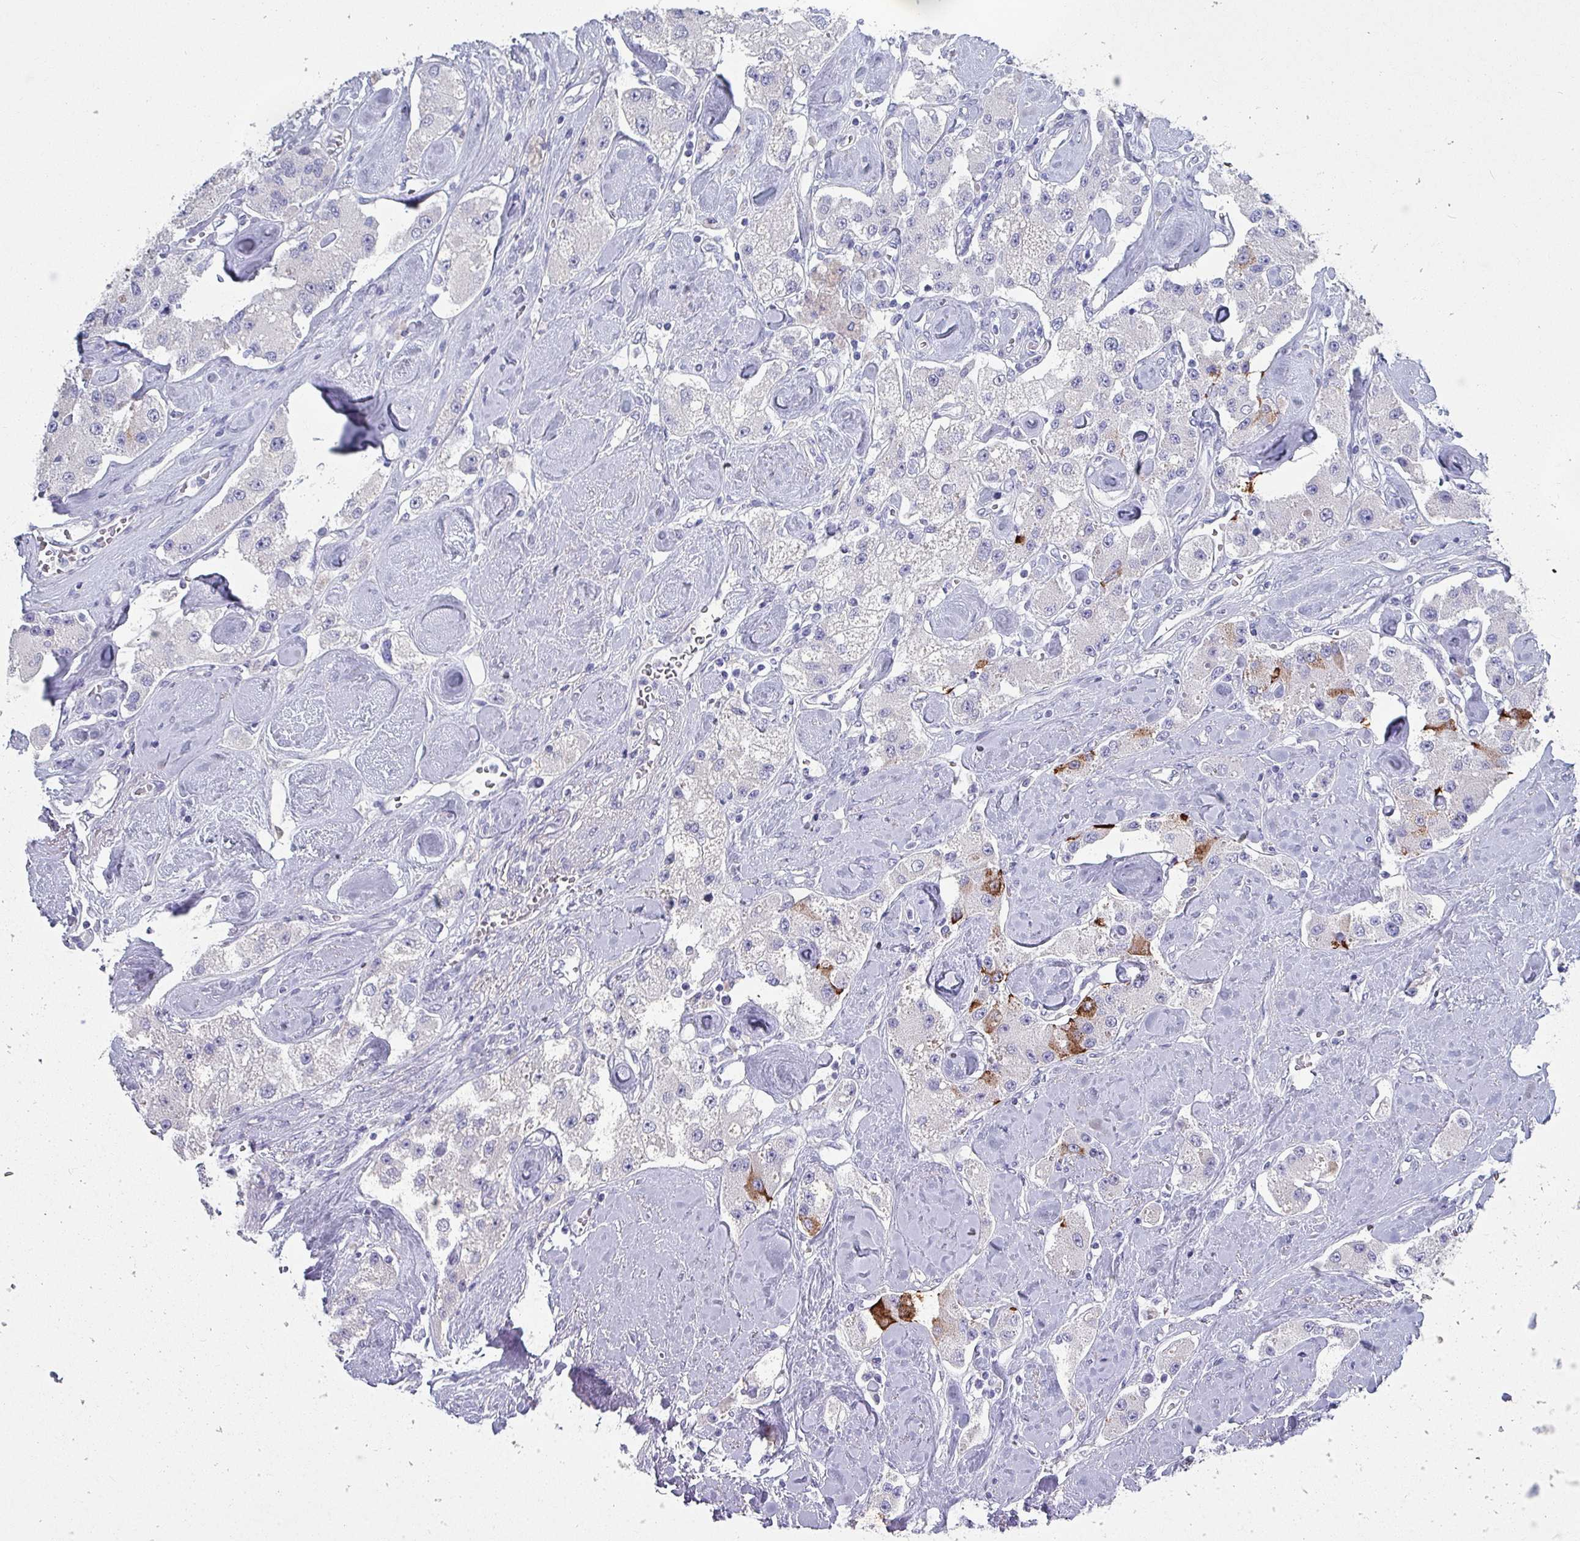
{"staining": {"intensity": "negative", "quantity": "none", "location": "none"}, "tissue": "carcinoid", "cell_type": "Tumor cells", "image_type": "cancer", "snomed": [{"axis": "morphology", "description": "Carcinoid, malignant, NOS"}, {"axis": "topography", "description": "Pancreas"}], "caption": "Protein analysis of carcinoid displays no significant expression in tumor cells.", "gene": "INS-IGF2", "patient": {"sex": "male", "age": 41}}